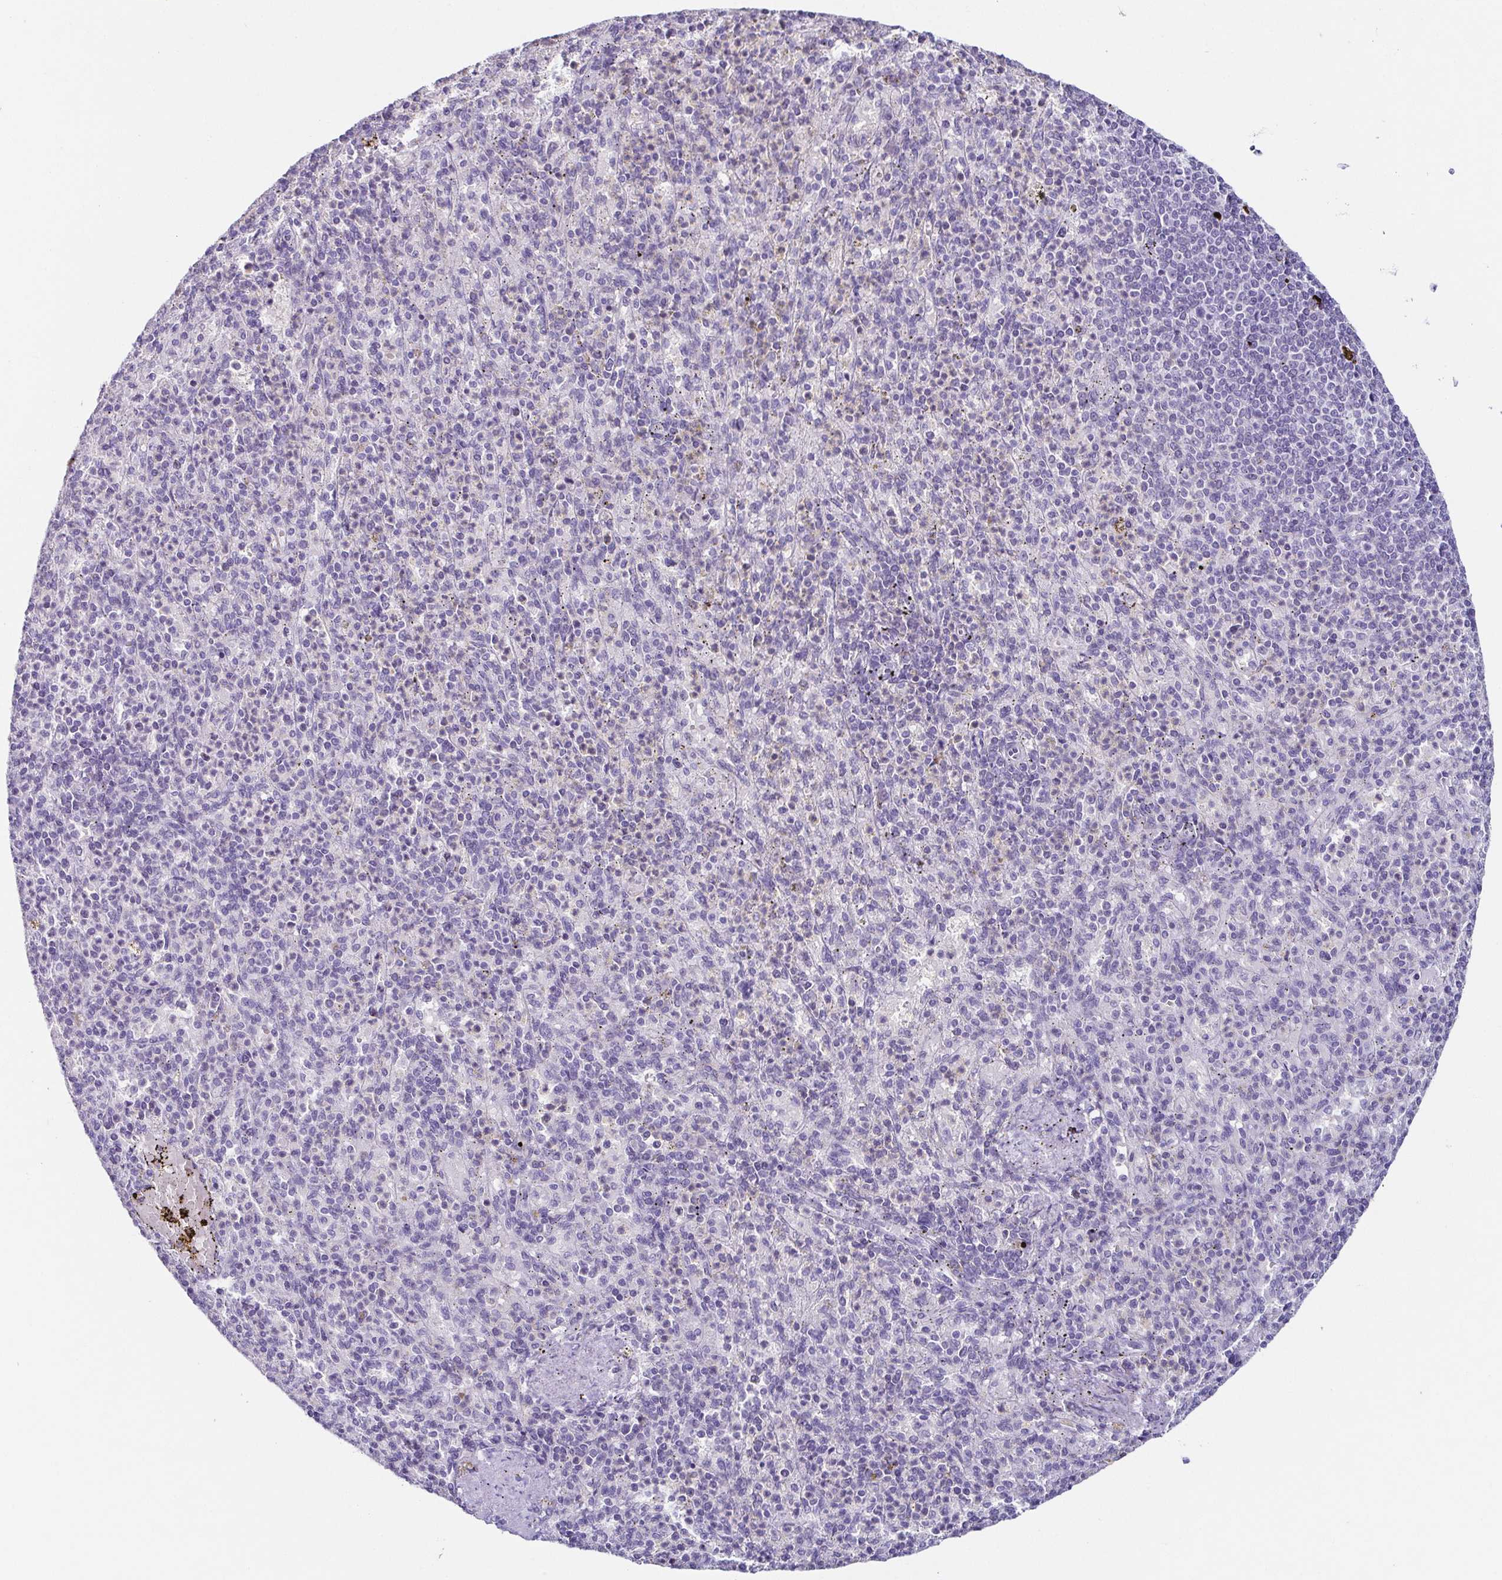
{"staining": {"intensity": "negative", "quantity": "none", "location": "none"}, "tissue": "spleen", "cell_type": "Cells in red pulp", "image_type": "normal", "snomed": [{"axis": "morphology", "description": "Normal tissue, NOS"}, {"axis": "topography", "description": "Spleen"}], "caption": "IHC micrograph of unremarkable spleen: human spleen stained with DAB reveals no significant protein positivity in cells in red pulp.", "gene": "TP73", "patient": {"sex": "female", "age": 74}}